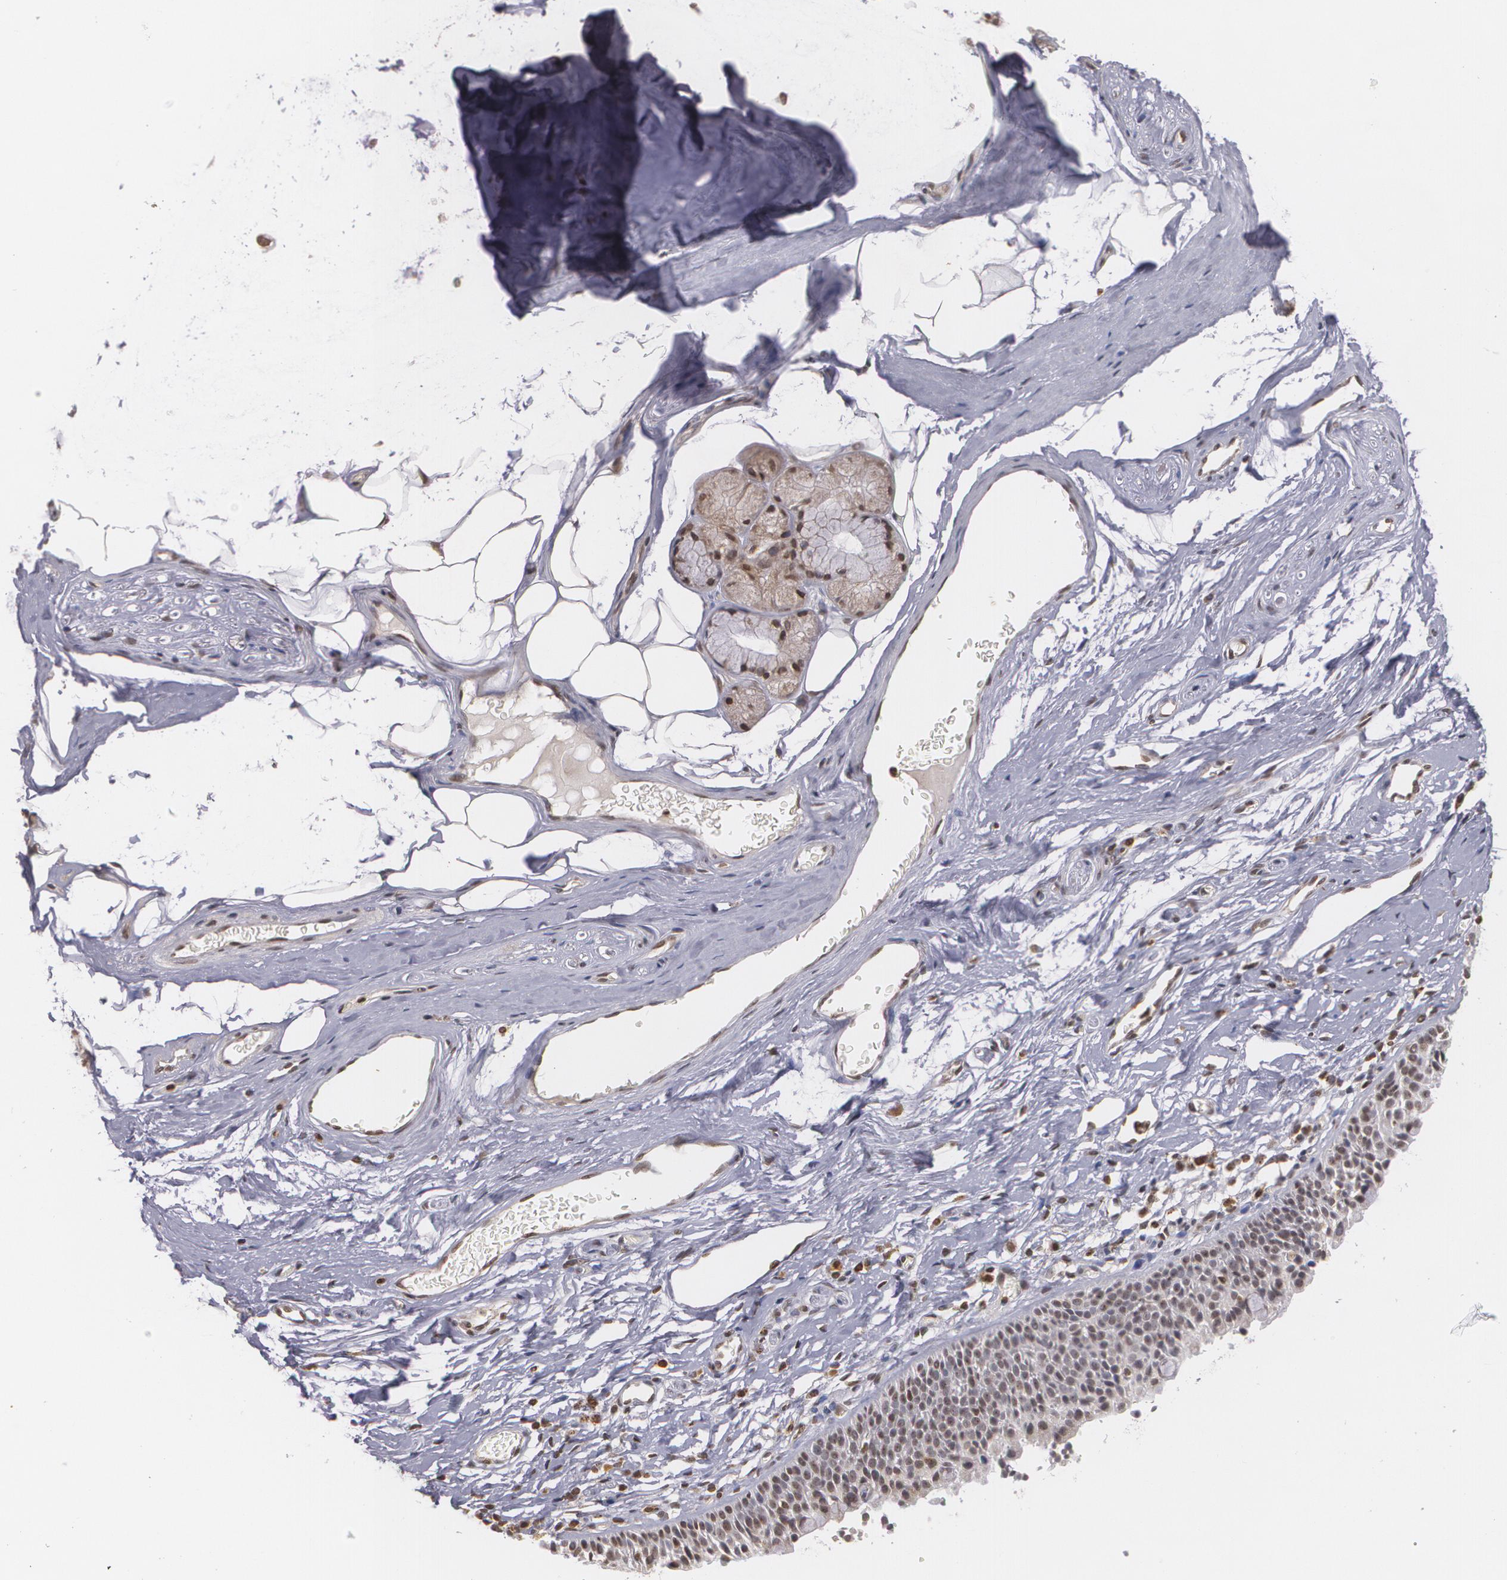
{"staining": {"intensity": "weak", "quantity": "25%-75%", "location": "nuclear"}, "tissue": "nasopharynx", "cell_type": "Respiratory epithelial cells", "image_type": "normal", "snomed": [{"axis": "morphology", "description": "Normal tissue, NOS"}, {"axis": "topography", "description": "Nasopharynx"}], "caption": "Immunohistochemistry photomicrograph of unremarkable nasopharynx stained for a protein (brown), which demonstrates low levels of weak nuclear expression in approximately 25%-75% of respiratory epithelial cells.", "gene": "VAV3", "patient": {"sex": "male", "age": 56}}